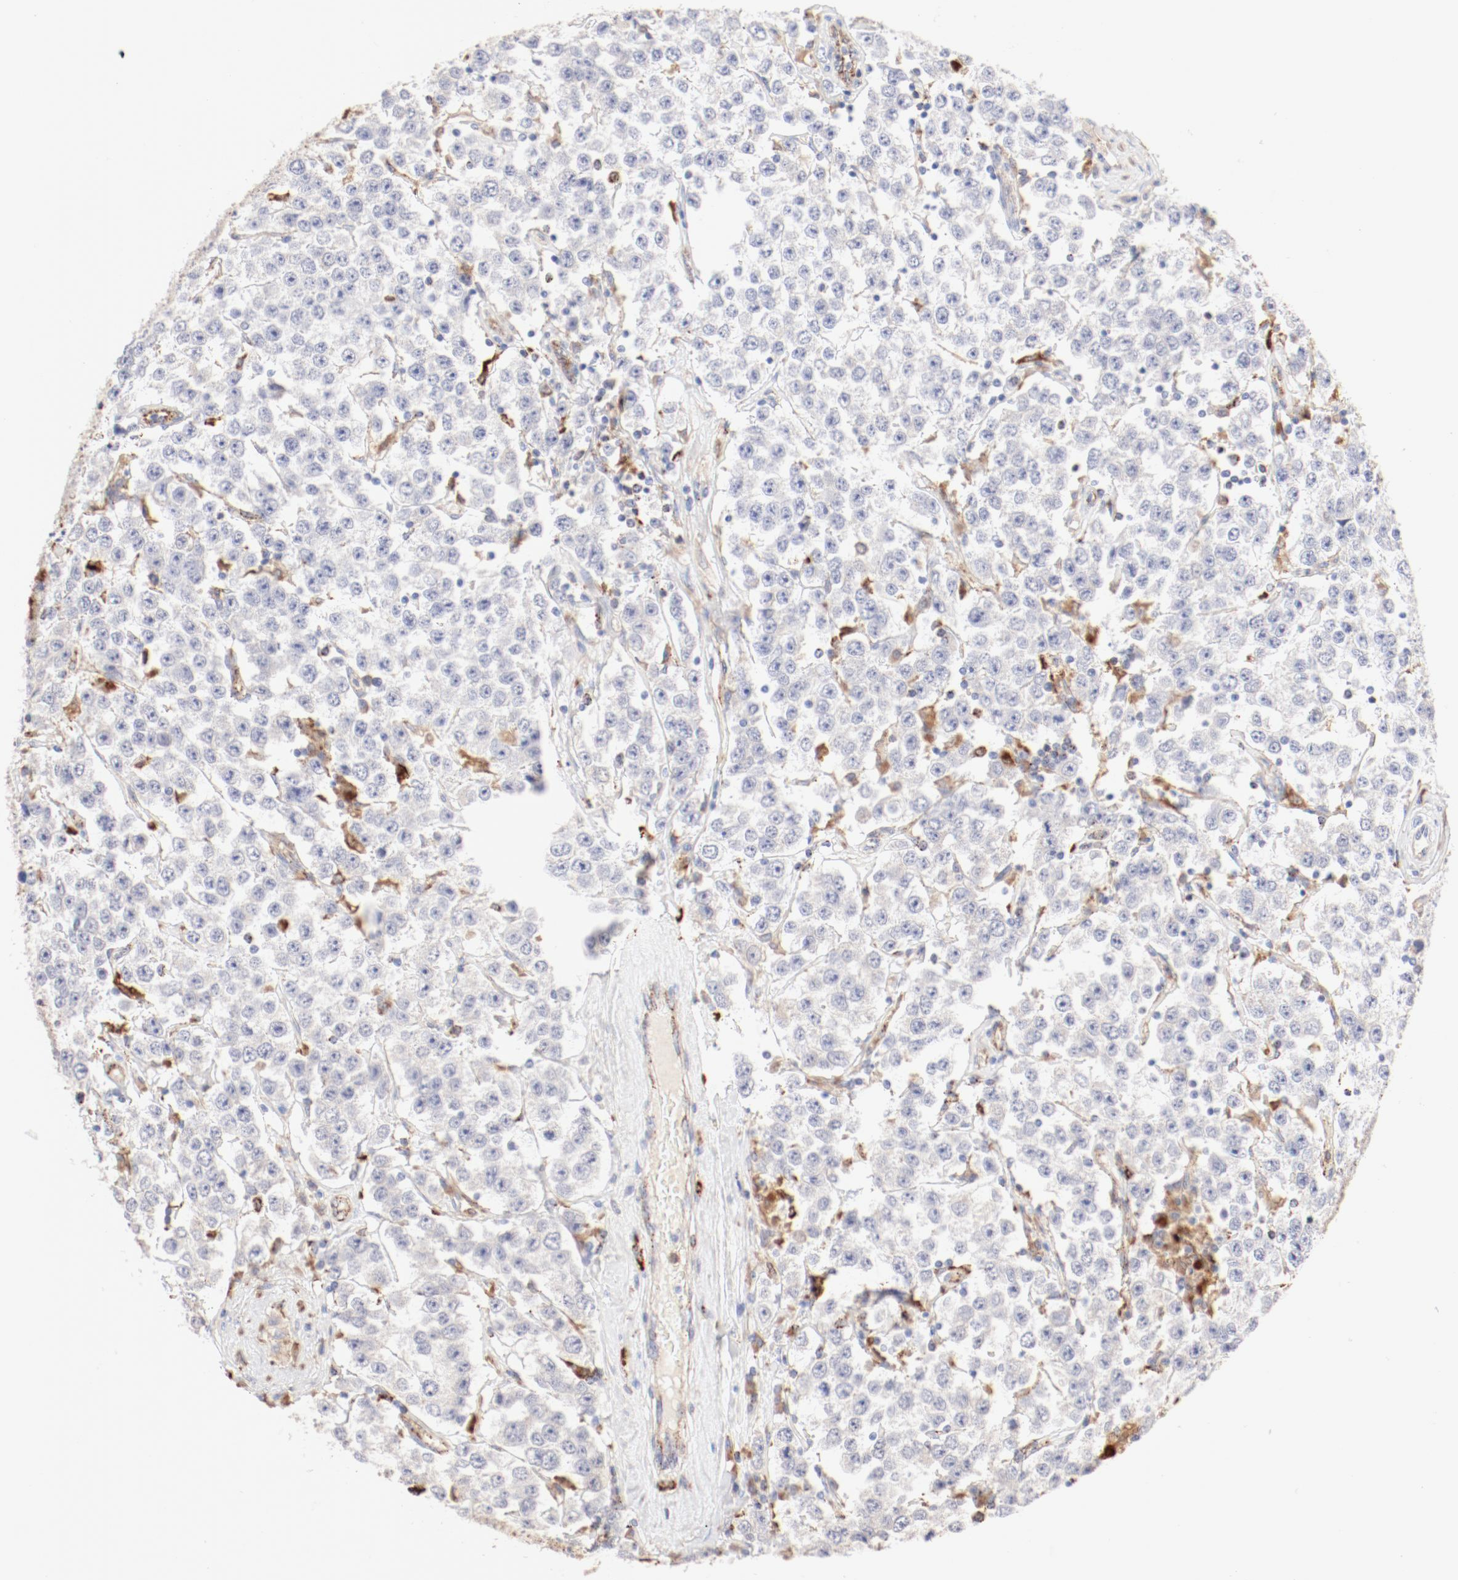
{"staining": {"intensity": "negative", "quantity": "none", "location": "none"}, "tissue": "testis cancer", "cell_type": "Tumor cells", "image_type": "cancer", "snomed": [{"axis": "morphology", "description": "Seminoma, NOS"}, {"axis": "topography", "description": "Testis"}], "caption": "Human testis cancer (seminoma) stained for a protein using IHC demonstrates no expression in tumor cells.", "gene": "CTSH", "patient": {"sex": "male", "age": 52}}